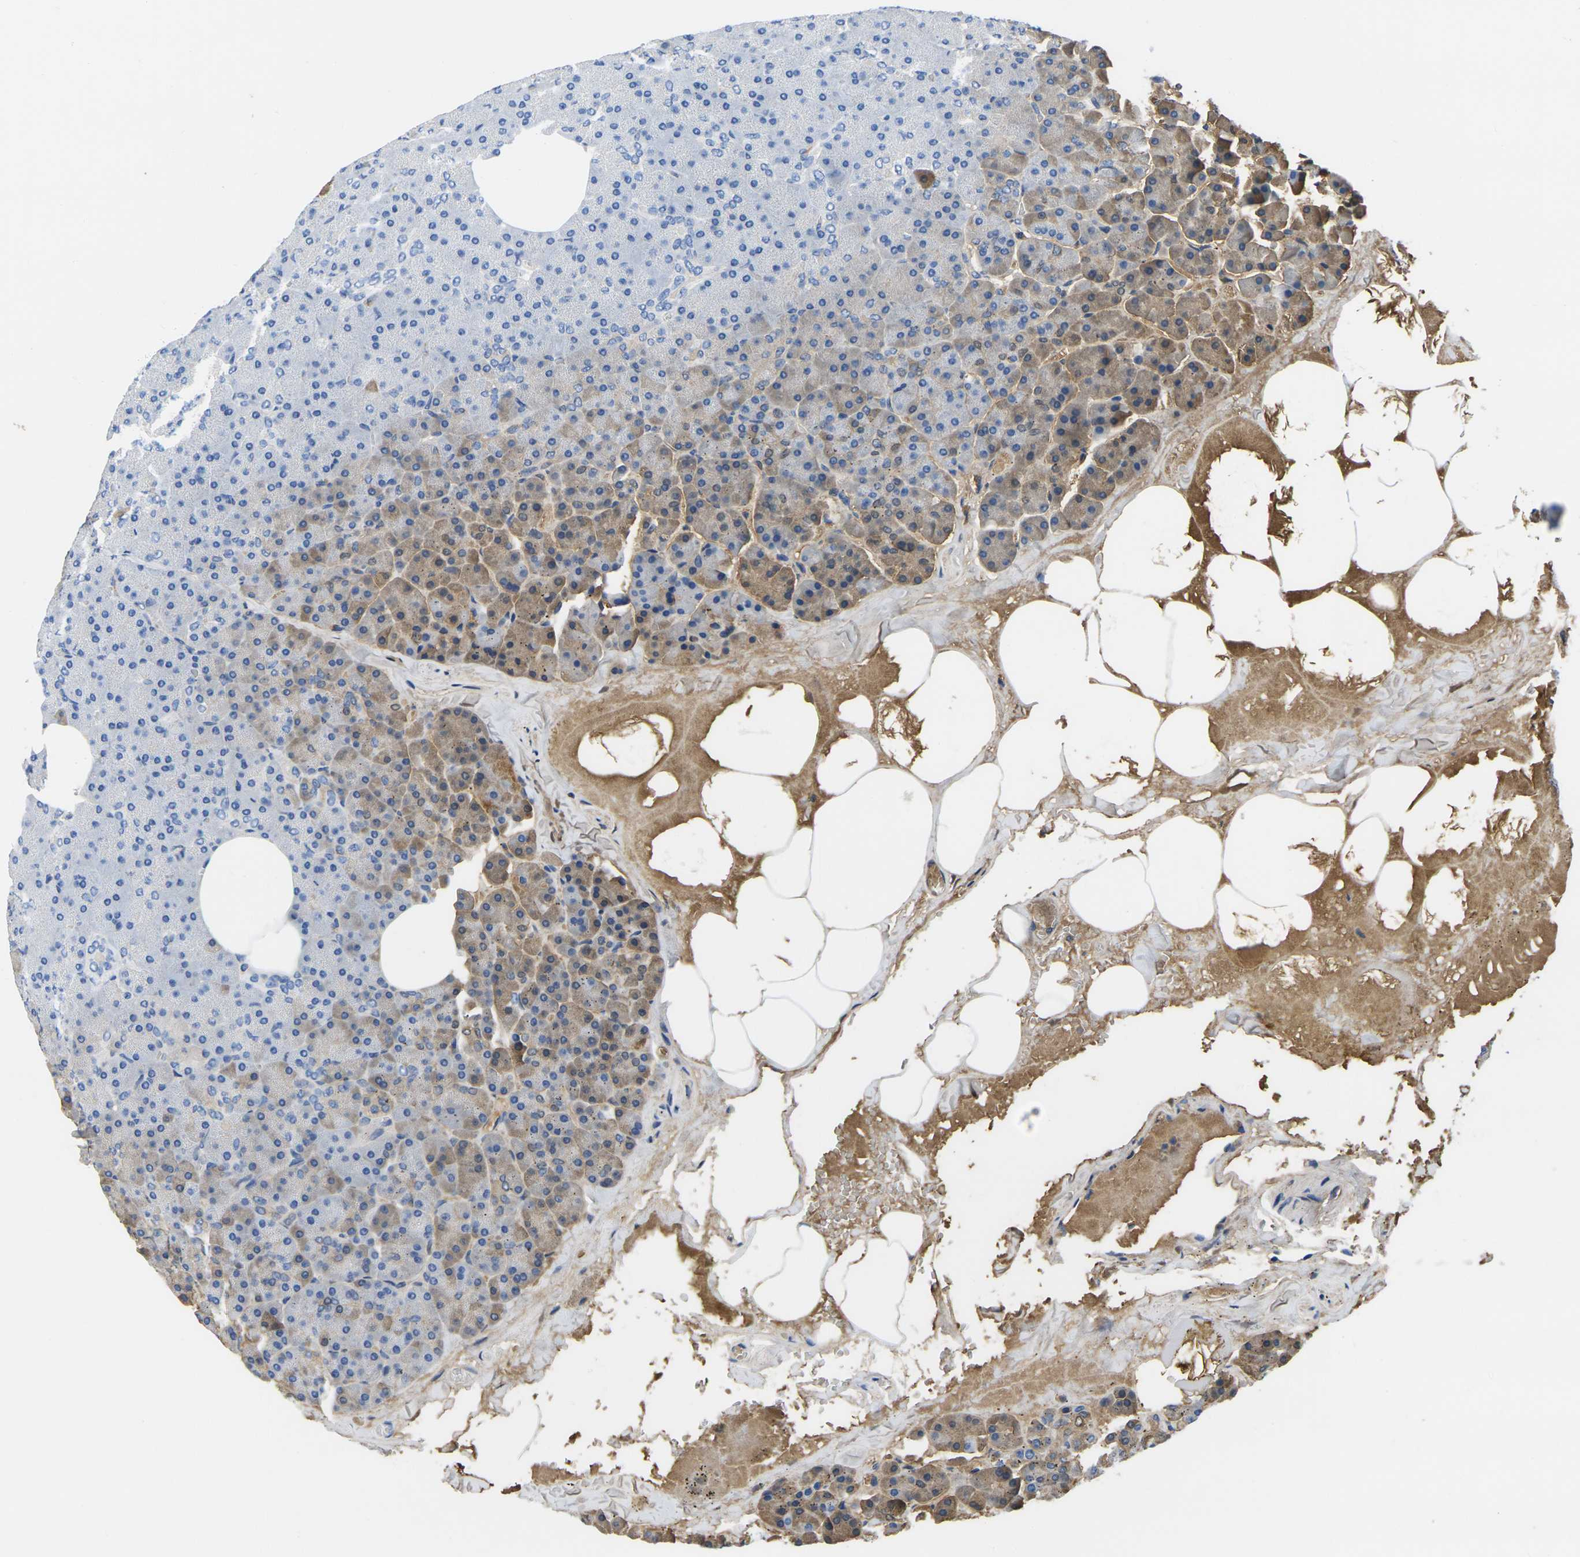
{"staining": {"intensity": "moderate", "quantity": "<25%", "location": "cytoplasmic/membranous"}, "tissue": "pancreas", "cell_type": "Exocrine glandular cells", "image_type": "normal", "snomed": [{"axis": "morphology", "description": "Normal tissue, NOS"}, {"axis": "topography", "description": "Pancreas"}], "caption": "This is a histology image of immunohistochemistry staining of unremarkable pancreas, which shows moderate expression in the cytoplasmic/membranous of exocrine glandular cells.", "gene": "GREM2", "patient": {"sex": "female", "age": 35}}